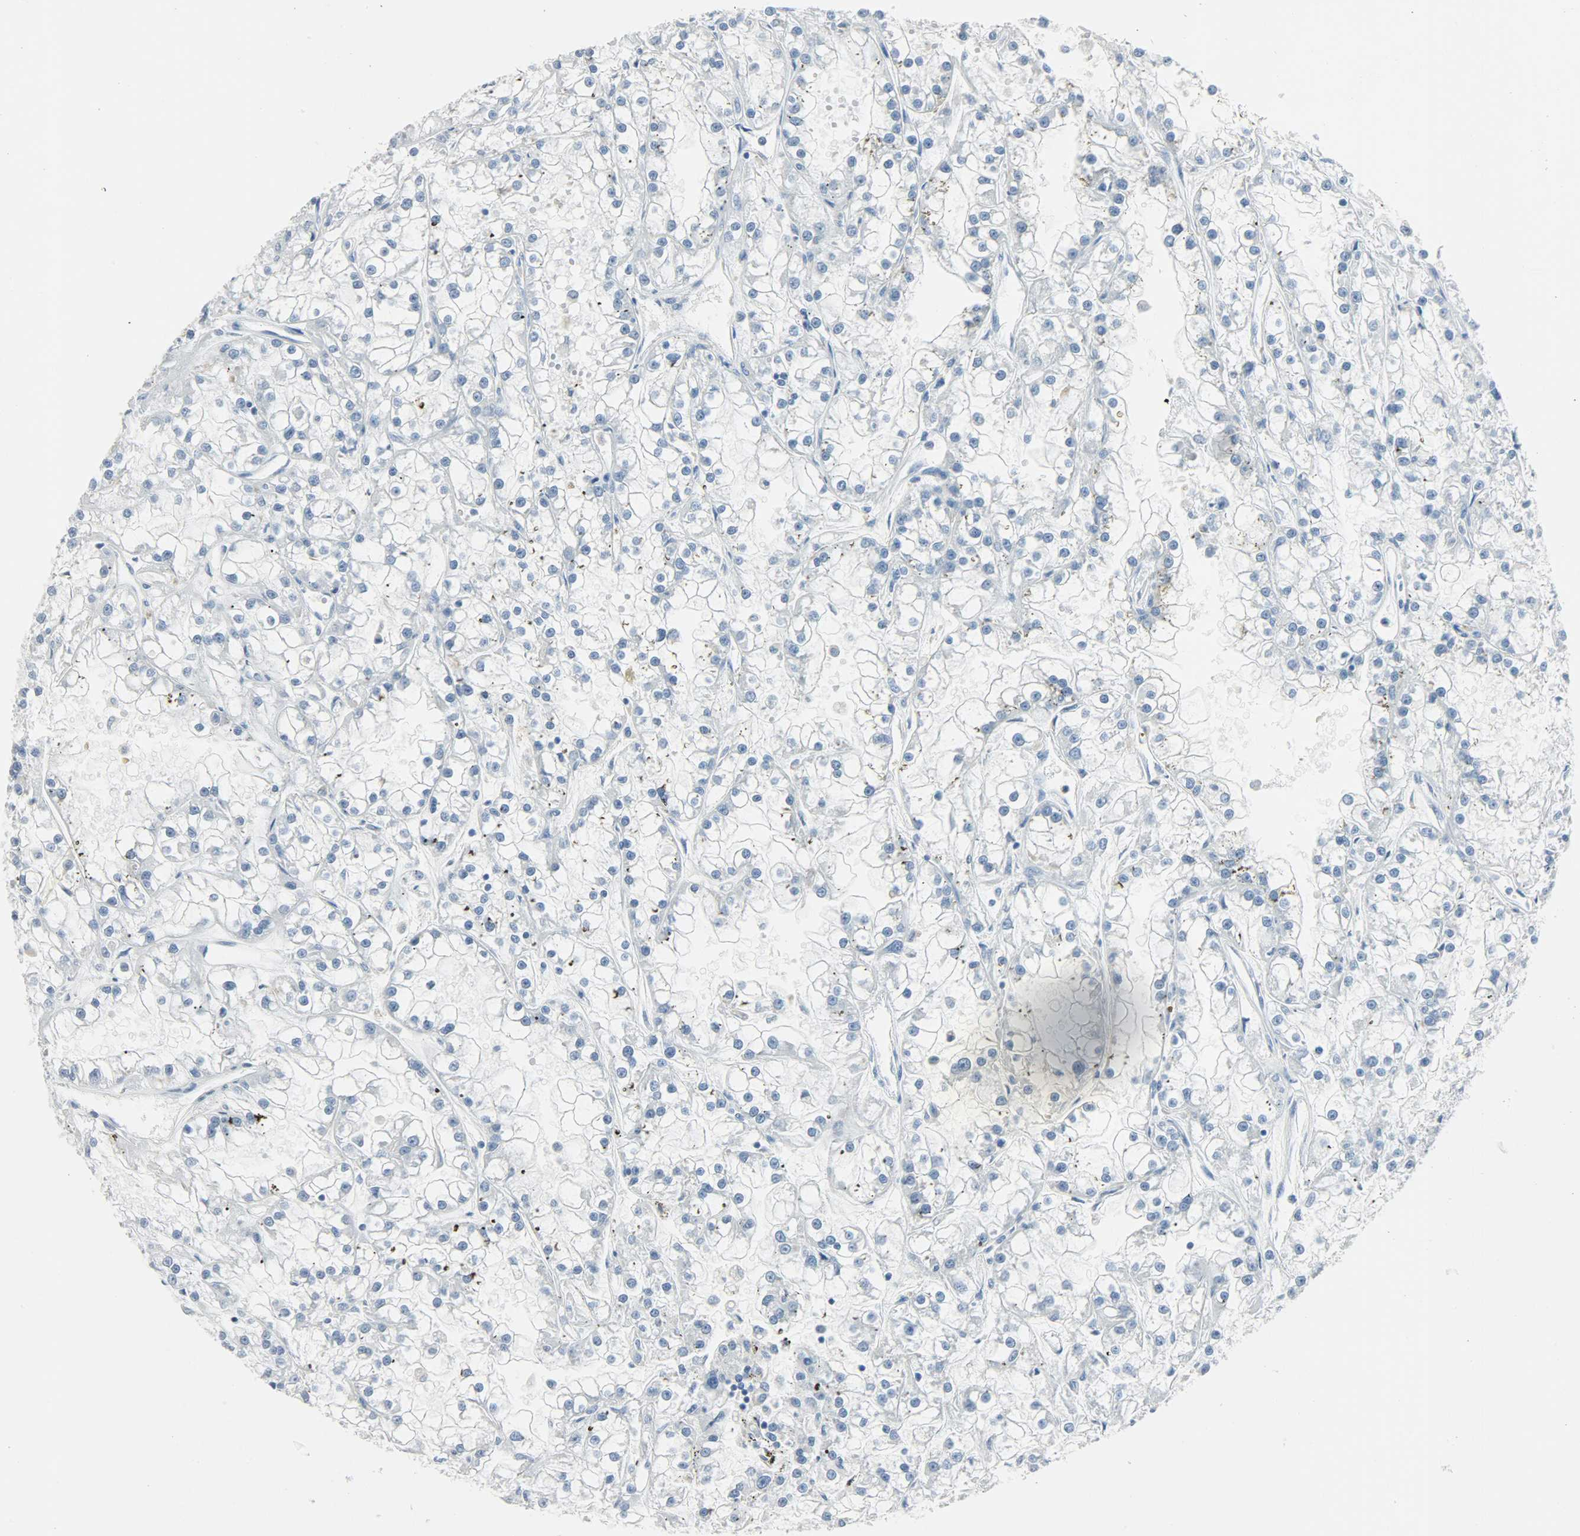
{"staining": {"intensity": "negative", "quantity": "none", "location": "none"}, "tissue": "renal cancer", "cell_type": "Tumor cells", "image_type": "cancer", "snomed": [{"axis": "morphology", "description": "Adenocarcinoma, NOS"}, {"axis": "topography", "description": "Kidney"}], "caption": "DAB immunohistochemical staining of renal cancer demonstrates no significant staining in tumor cells. (DAB IHC with hematoxylin counter stain).", "gene": "PTPN6", "patient": {"sex": "female", "age": 52}}